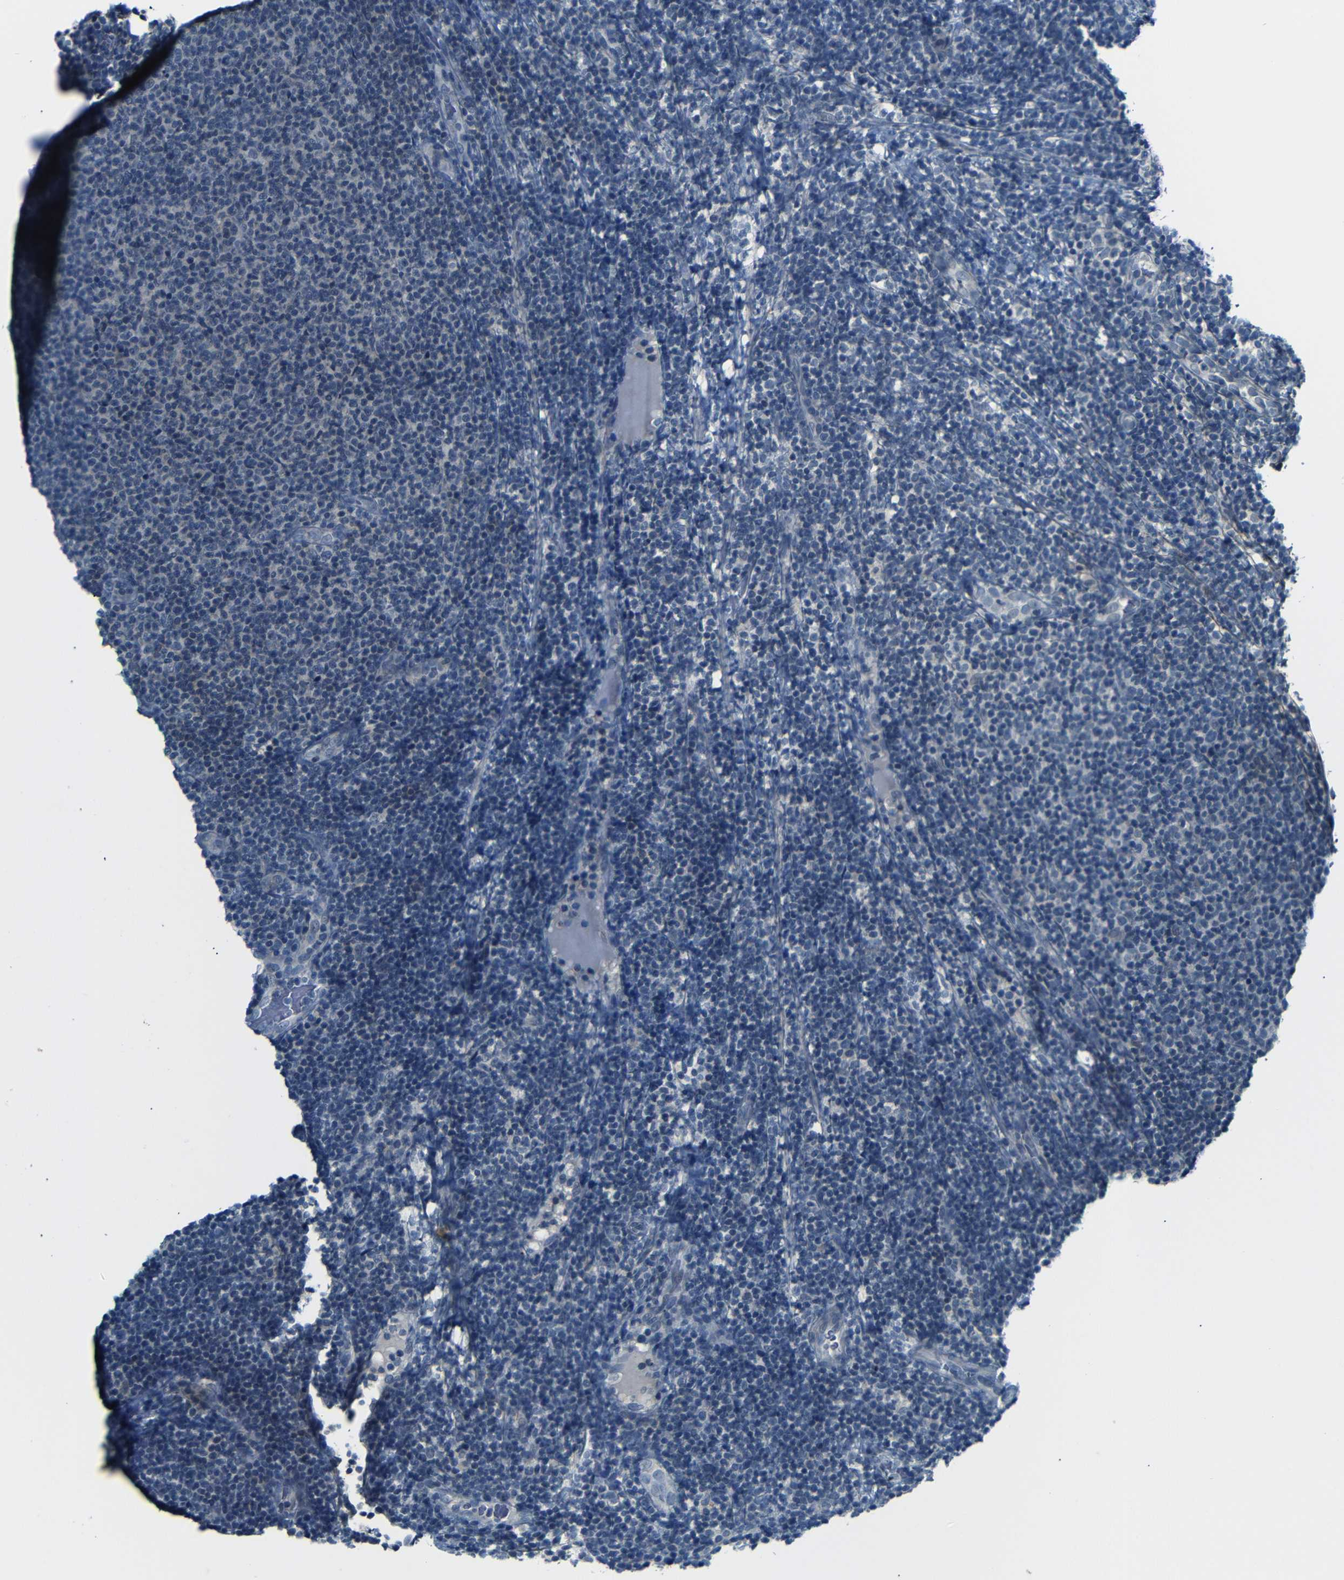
{"staining": {"intensity": "negative", "quantity": "none", "location": "none"}, "tissue": "lymphoma", "cell_type": "Tumor cells", "image_type": "cancer", "snomed": [{"axis": "morphology", "description": "Malignant lymphoma, non-Hodgkin's type, Low grade"}, {"axis": "topography", "description": "Lymph node"}], "caption": "Immunohistochemical staining of low-grade malignant lymphoma, non-Hodgkin's type displays no significant staining in tumor cells.", "gene": "ANK3", "patient": {"sex": "male", "age": 66}}